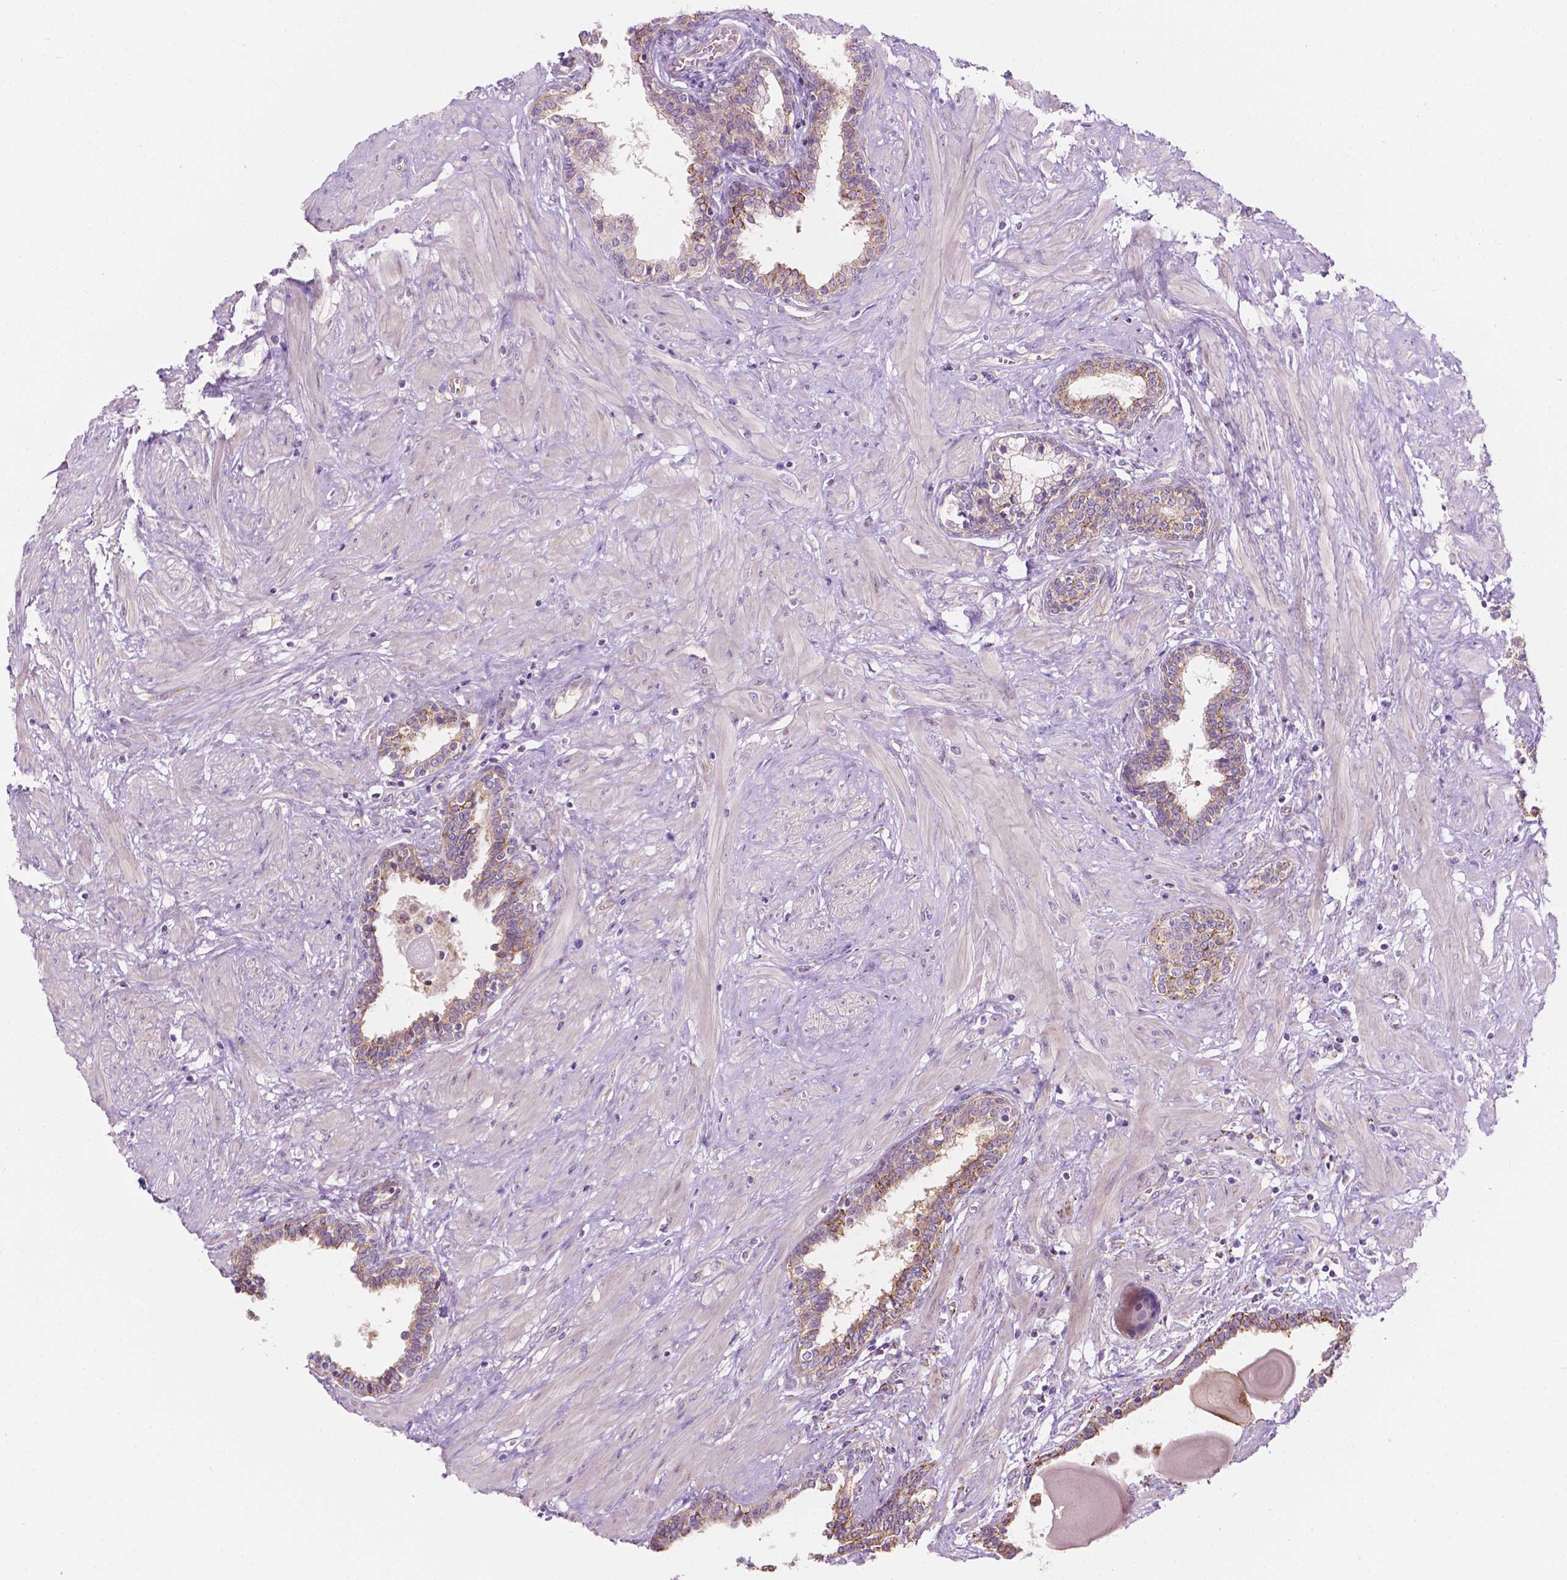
{"staining": {"intensity": "weak", "quantity": "25%-75%", "location": "cytoplasmic/membranous"}, "tissue": "prostate", "cell_type": "Glandular cells", "image_type": "normal", "snomed": [{"axis": "morphology", "description": "Normal tissue, NOS"}, {"axis": "topography", "description": "Prostate"}], "caption": "Immunohistochemistry image of unremarkable prostate stained for a protein (brown), which shows low levels of weak cytoplasmic/membranous expression in approximately 25%-75% of glandular cells.", "gene": "NOS1AP", "patient": {"sex": "male", "age": 55}}